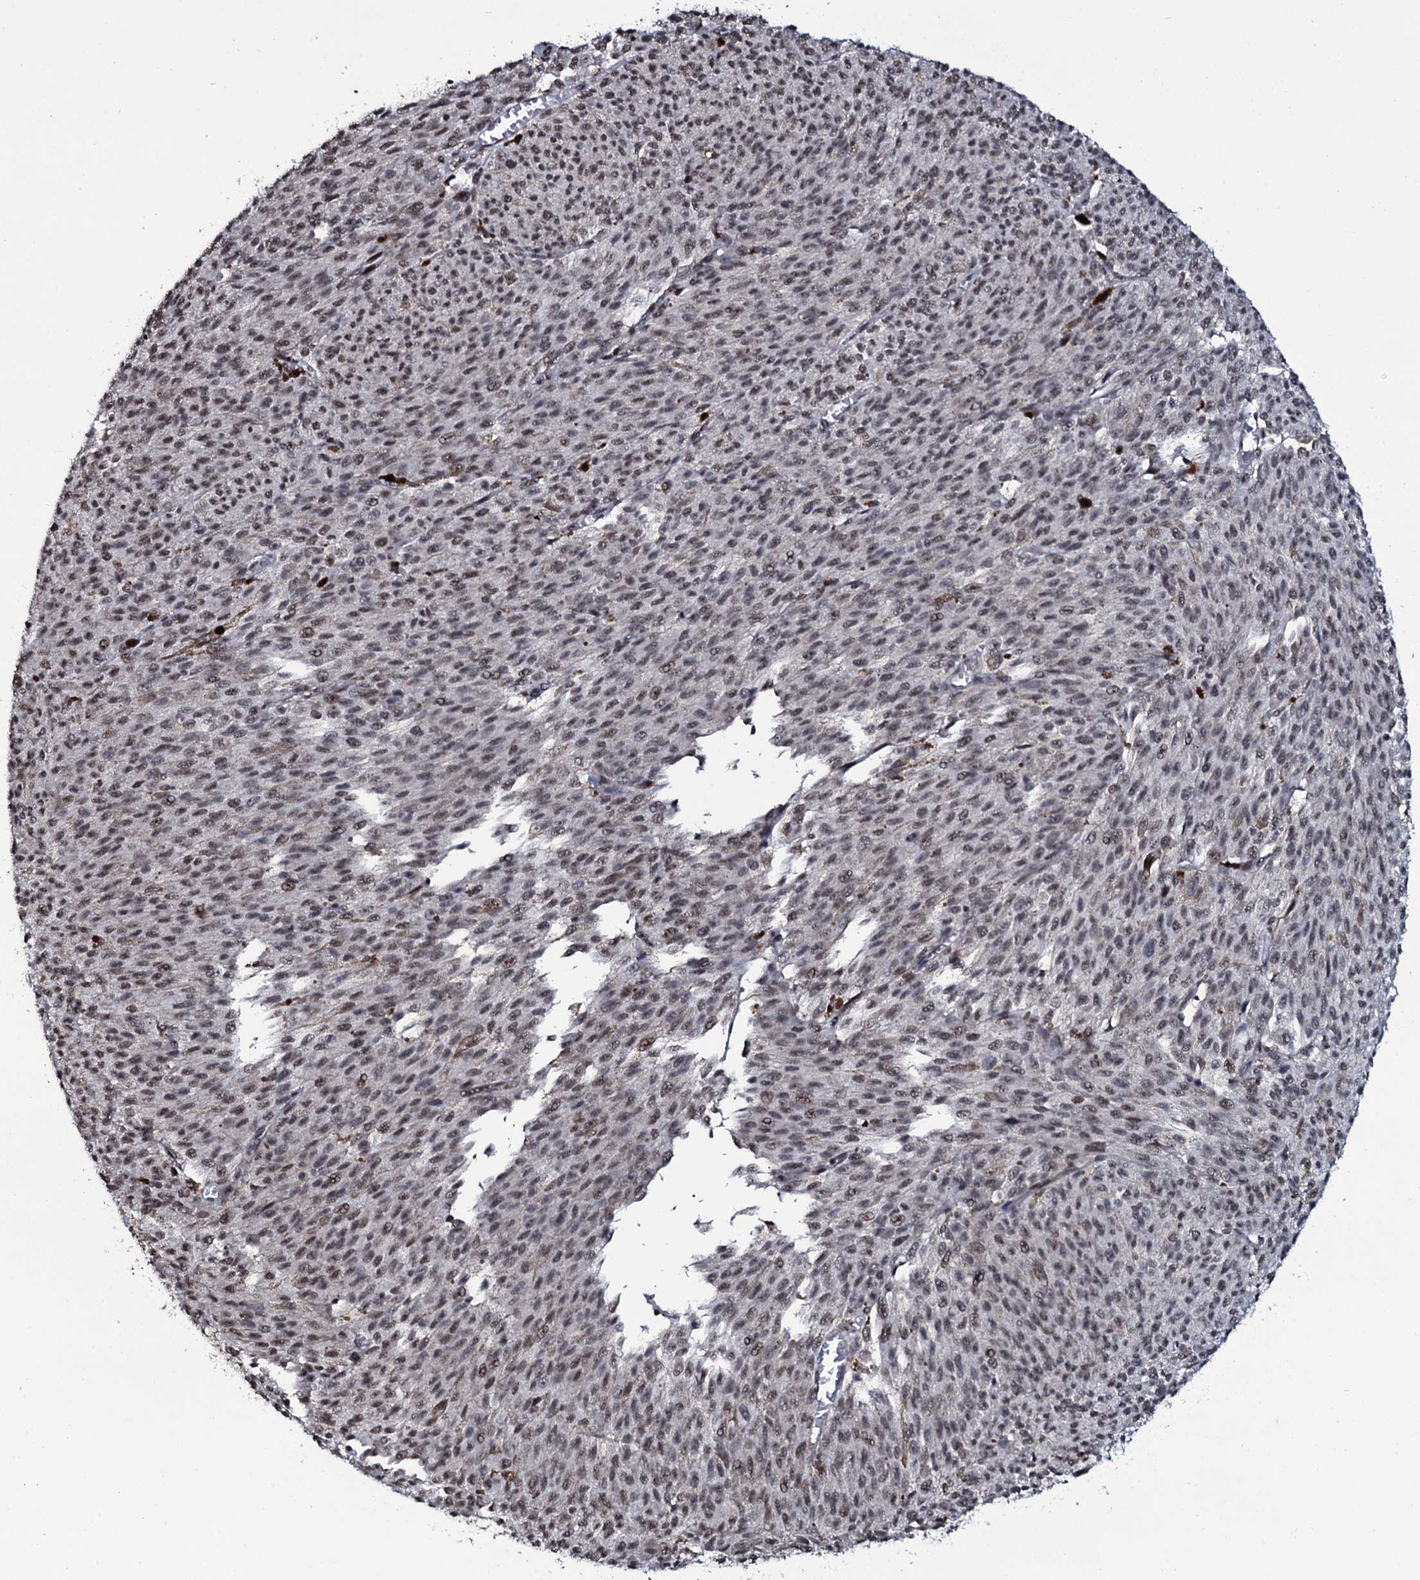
{"staining": {"intensity": "moderate", "quantity": ">75%", "location": "nuclear"}, "tissue": "melanoma", "cell_type": "Tumor cells", "image_type": "cancer", "snomed": [{"axis": "morphology", "description": "Malignant melanoma, NOS"}, {"axis": "topography", "description": "Skin"}], "caption": "Tumor cells show moderate nuclear expression in approximately >75% of cells in malignant melanoma.", "gene": "SH2D4B", "patient": {"sex": "female", "age": 52}}